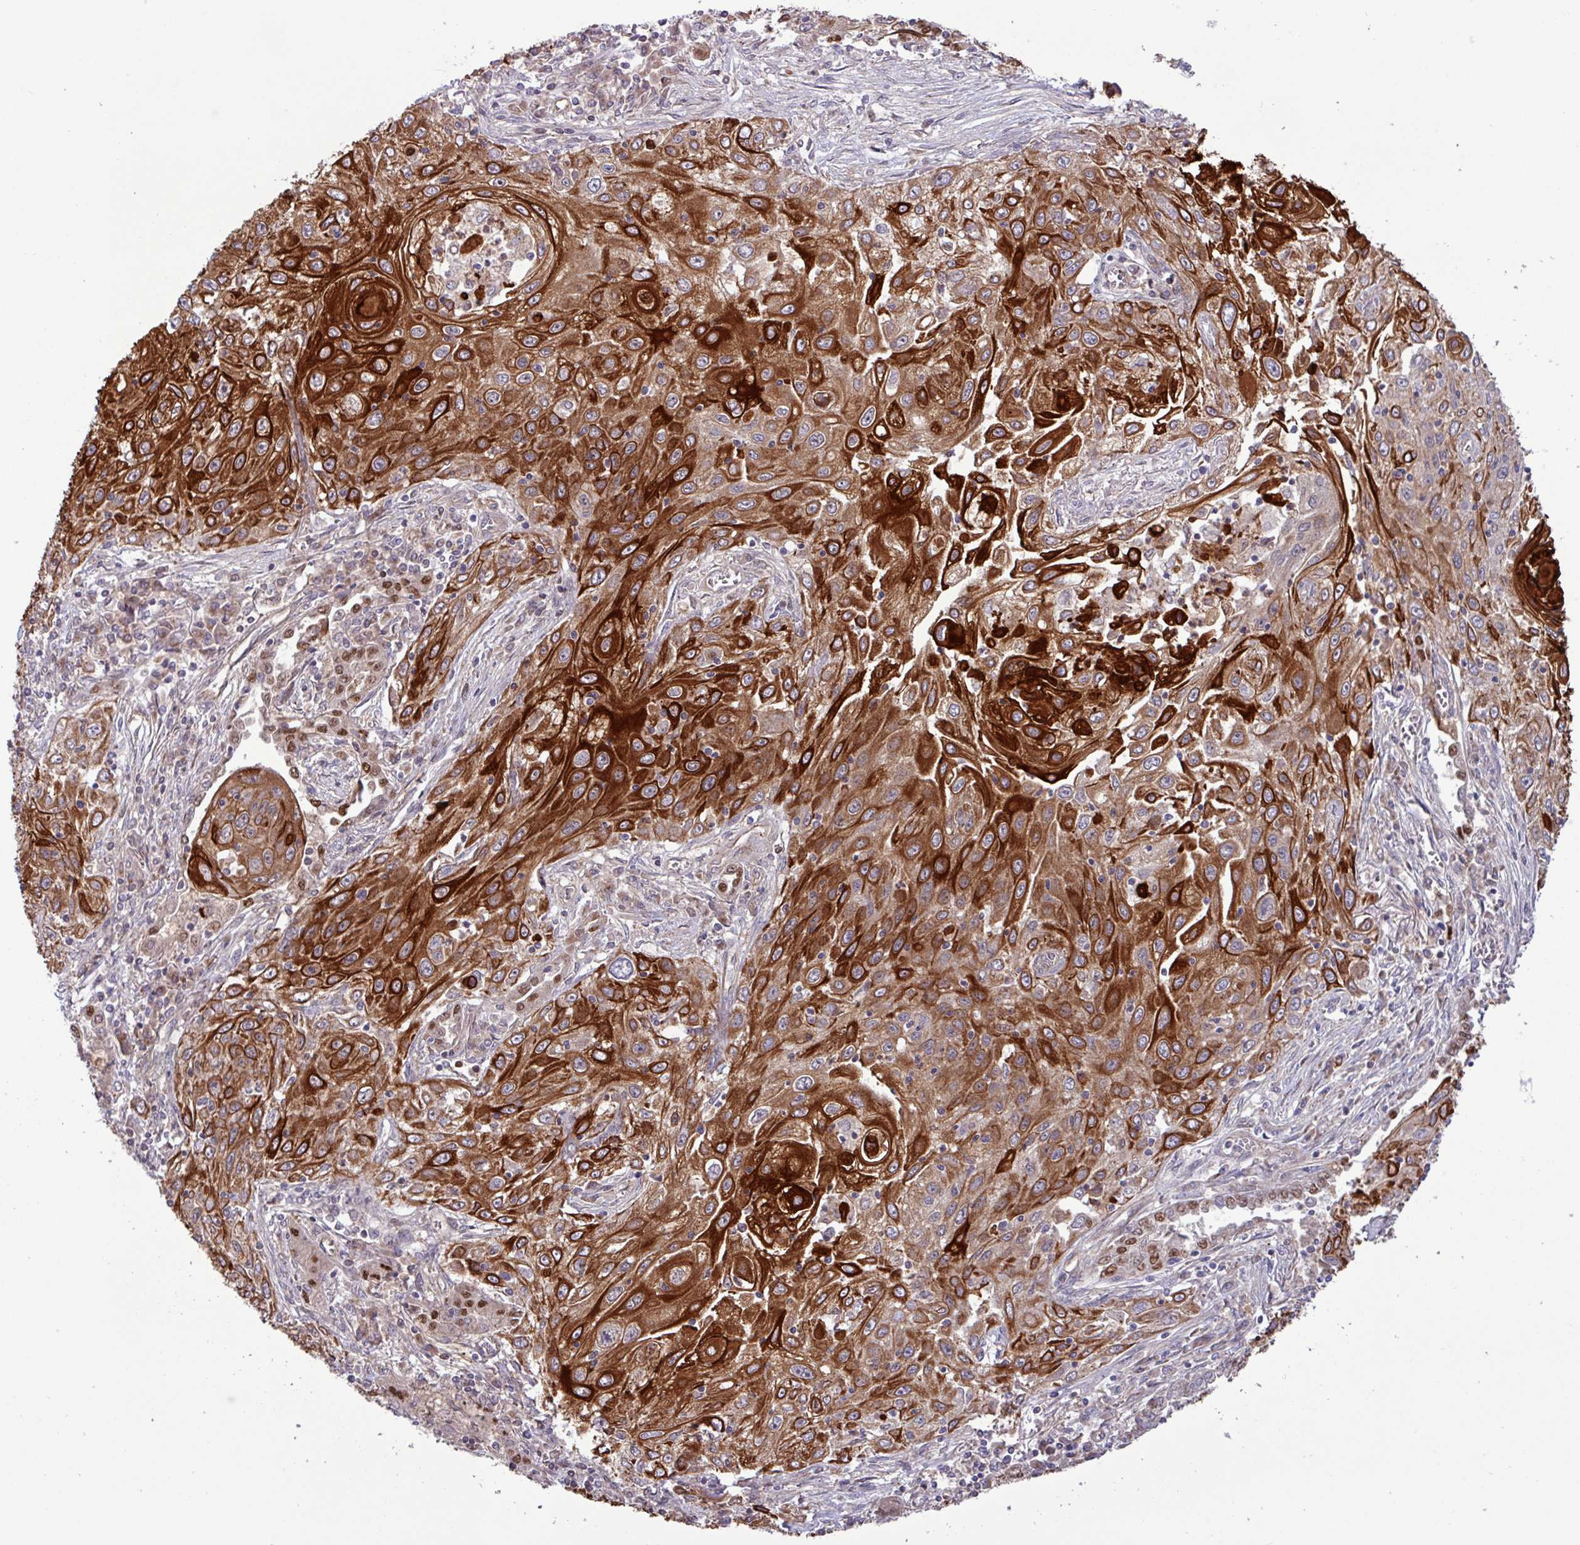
{"staining": {"intensity": "strong", "quantity": ">75%", "location": "cytoplasmic/membranous"}, "tissue": "lung cancer", "cell_type": "Tumor cells", "image_type": "cancer", "snomed": [{"axis": "morphology", "description": "Squamous cell carcinoma, NOS"}, {"axis": "topography", "description": "Lung"}], "caption": "A high-resolution image shows immunohistochemistry (IHC) staining of lung cancer, which exhibits strong cytoplasmic/membranous staining in approximately >75% of tumor cells.", "gene": "CNTRL", "patient": {"sex": "female", "age": 69}}